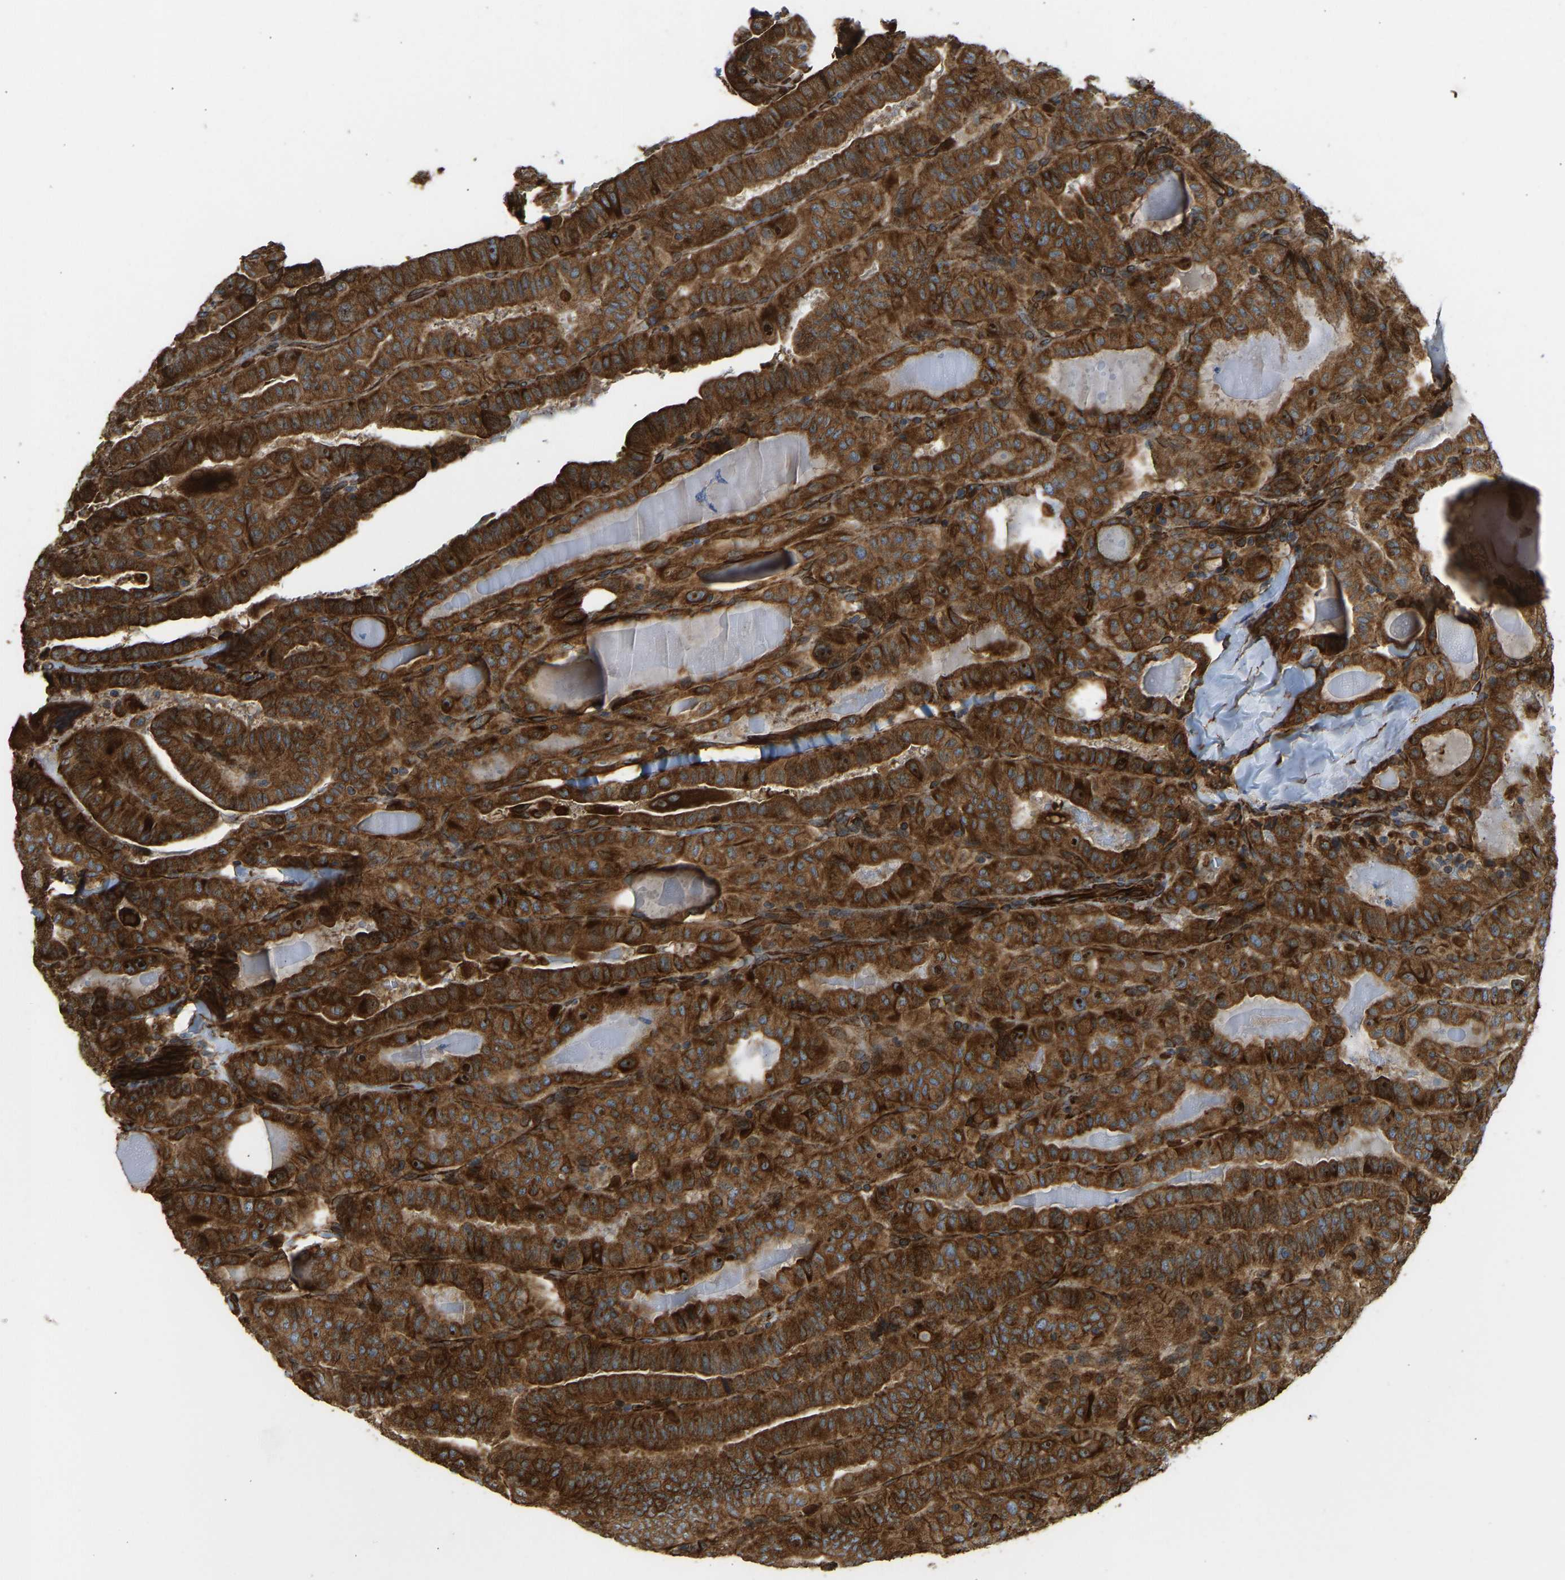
{"staining": {"intensity": "strong", "quantity": ">75%", "location": "cytoplasmic/membranous,nuclear"}, "tissue": "thyroid cancer", "cell_type": "Tumor cells", "image_type": "cancer", "snomed": [{"axis": "morphology", "description": "Papillary adenocarcinoma, NOS"}, {"axis": "topography", "description": "Thyroid gland"}], "caption": "The immunohistochemical stain shows strong cytoplasmic/membranous and nuclear expression in tumor cells of thyroid cancer (papillary adenocarcinoma) tissue.", "gene": "BEX3", "patient": {"sex": "male", "age": 77}}